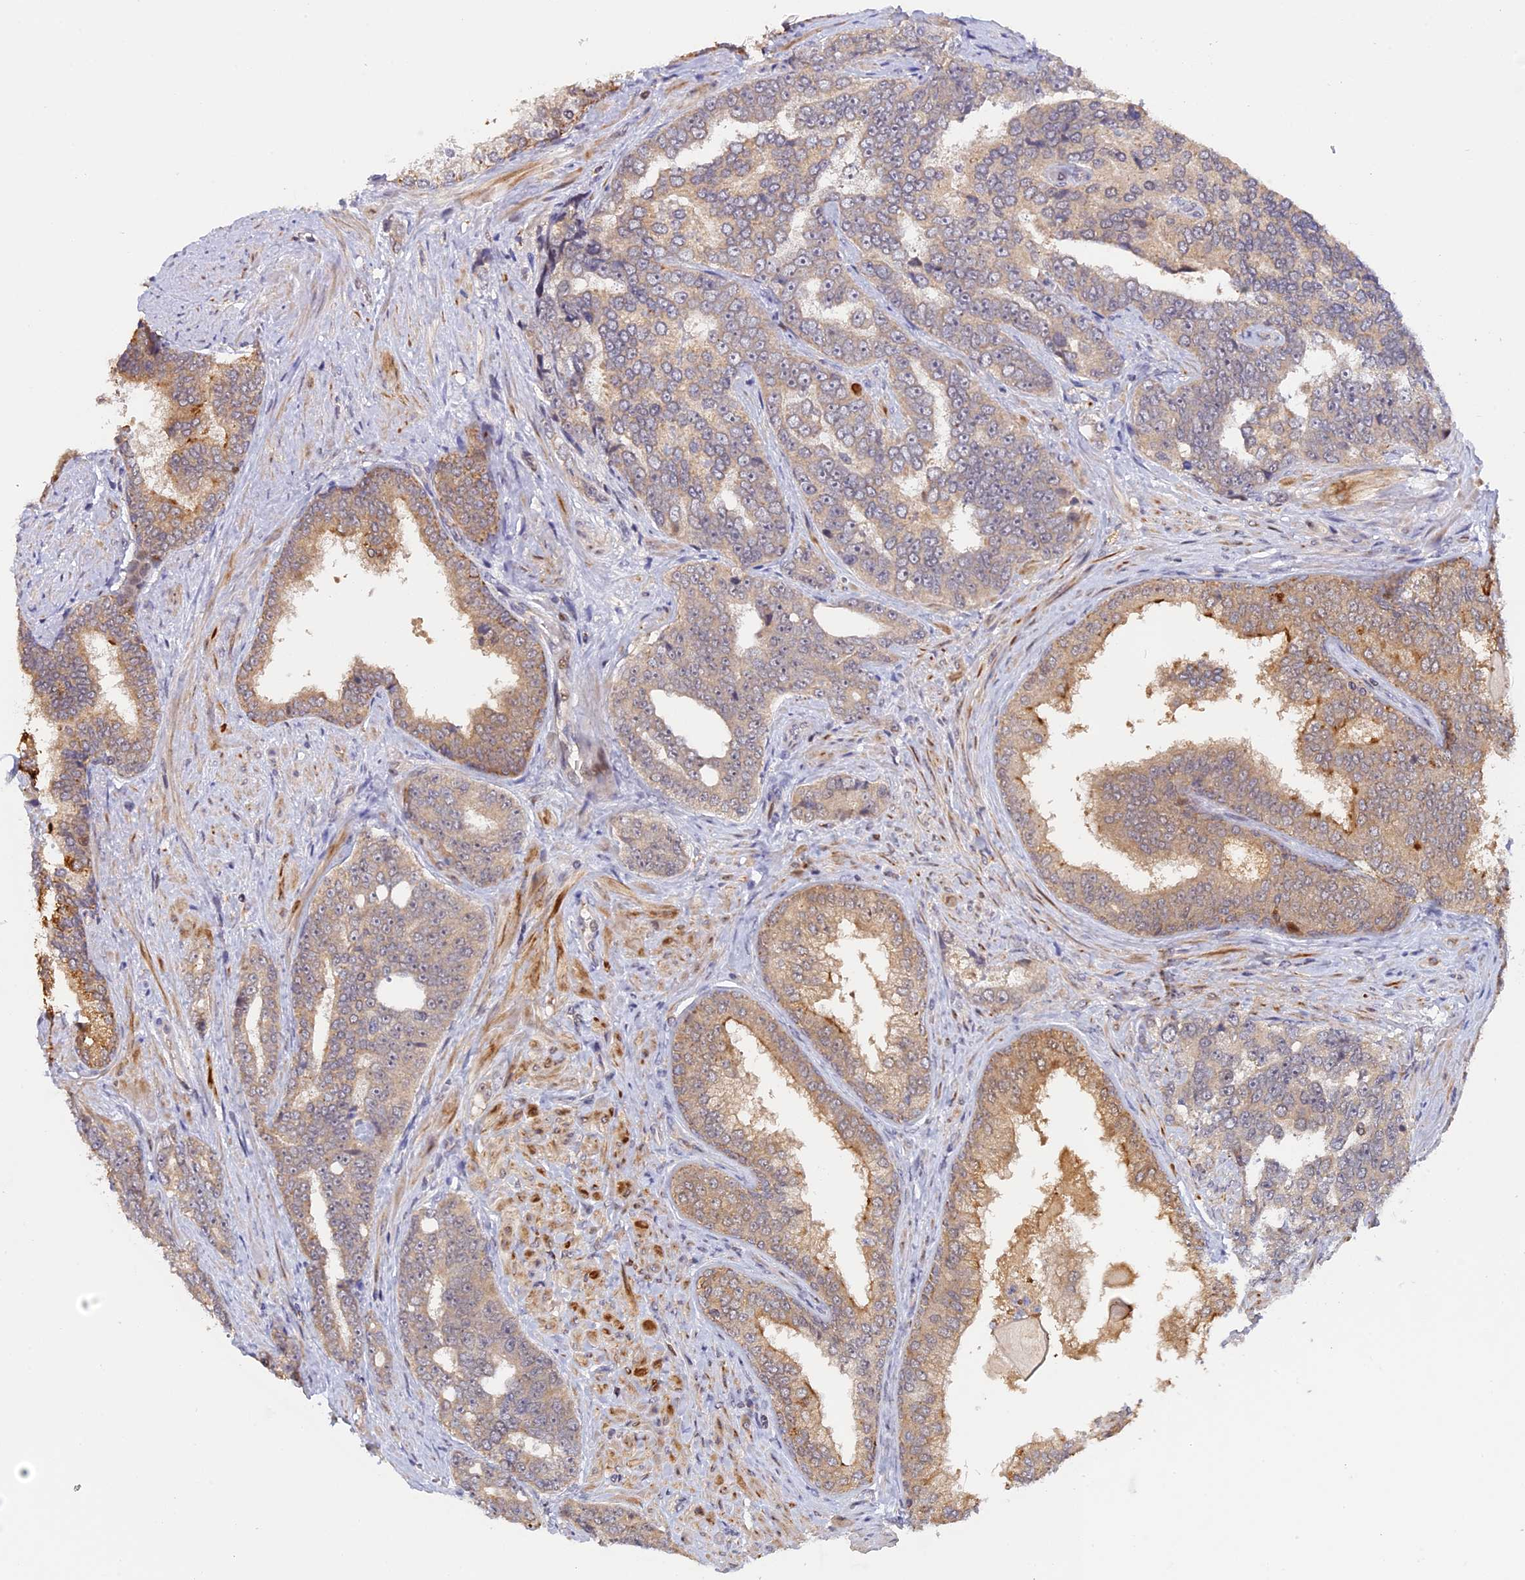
{"staining": {"intensity": "weak", "quantity": ">75%", "location": "cytoplasmic/membranous"}, "tissue": "prostate cancer", "cell_type": "Tumor cells", "image_type": "cancer", "snomed": [{"axis": "morphology", "description": "Adenocarcinoma, High grade"}, {"axis": "topography", "description": "Prostate"}], "caption": "Human prostate cancer stained for a protein (brown) reveals weak cytoplasmic/membranous positive positivity in approximately >75% of tumor cells.", "gene": "GSKIP", "patient": {"sex": "male", "age": 67}}